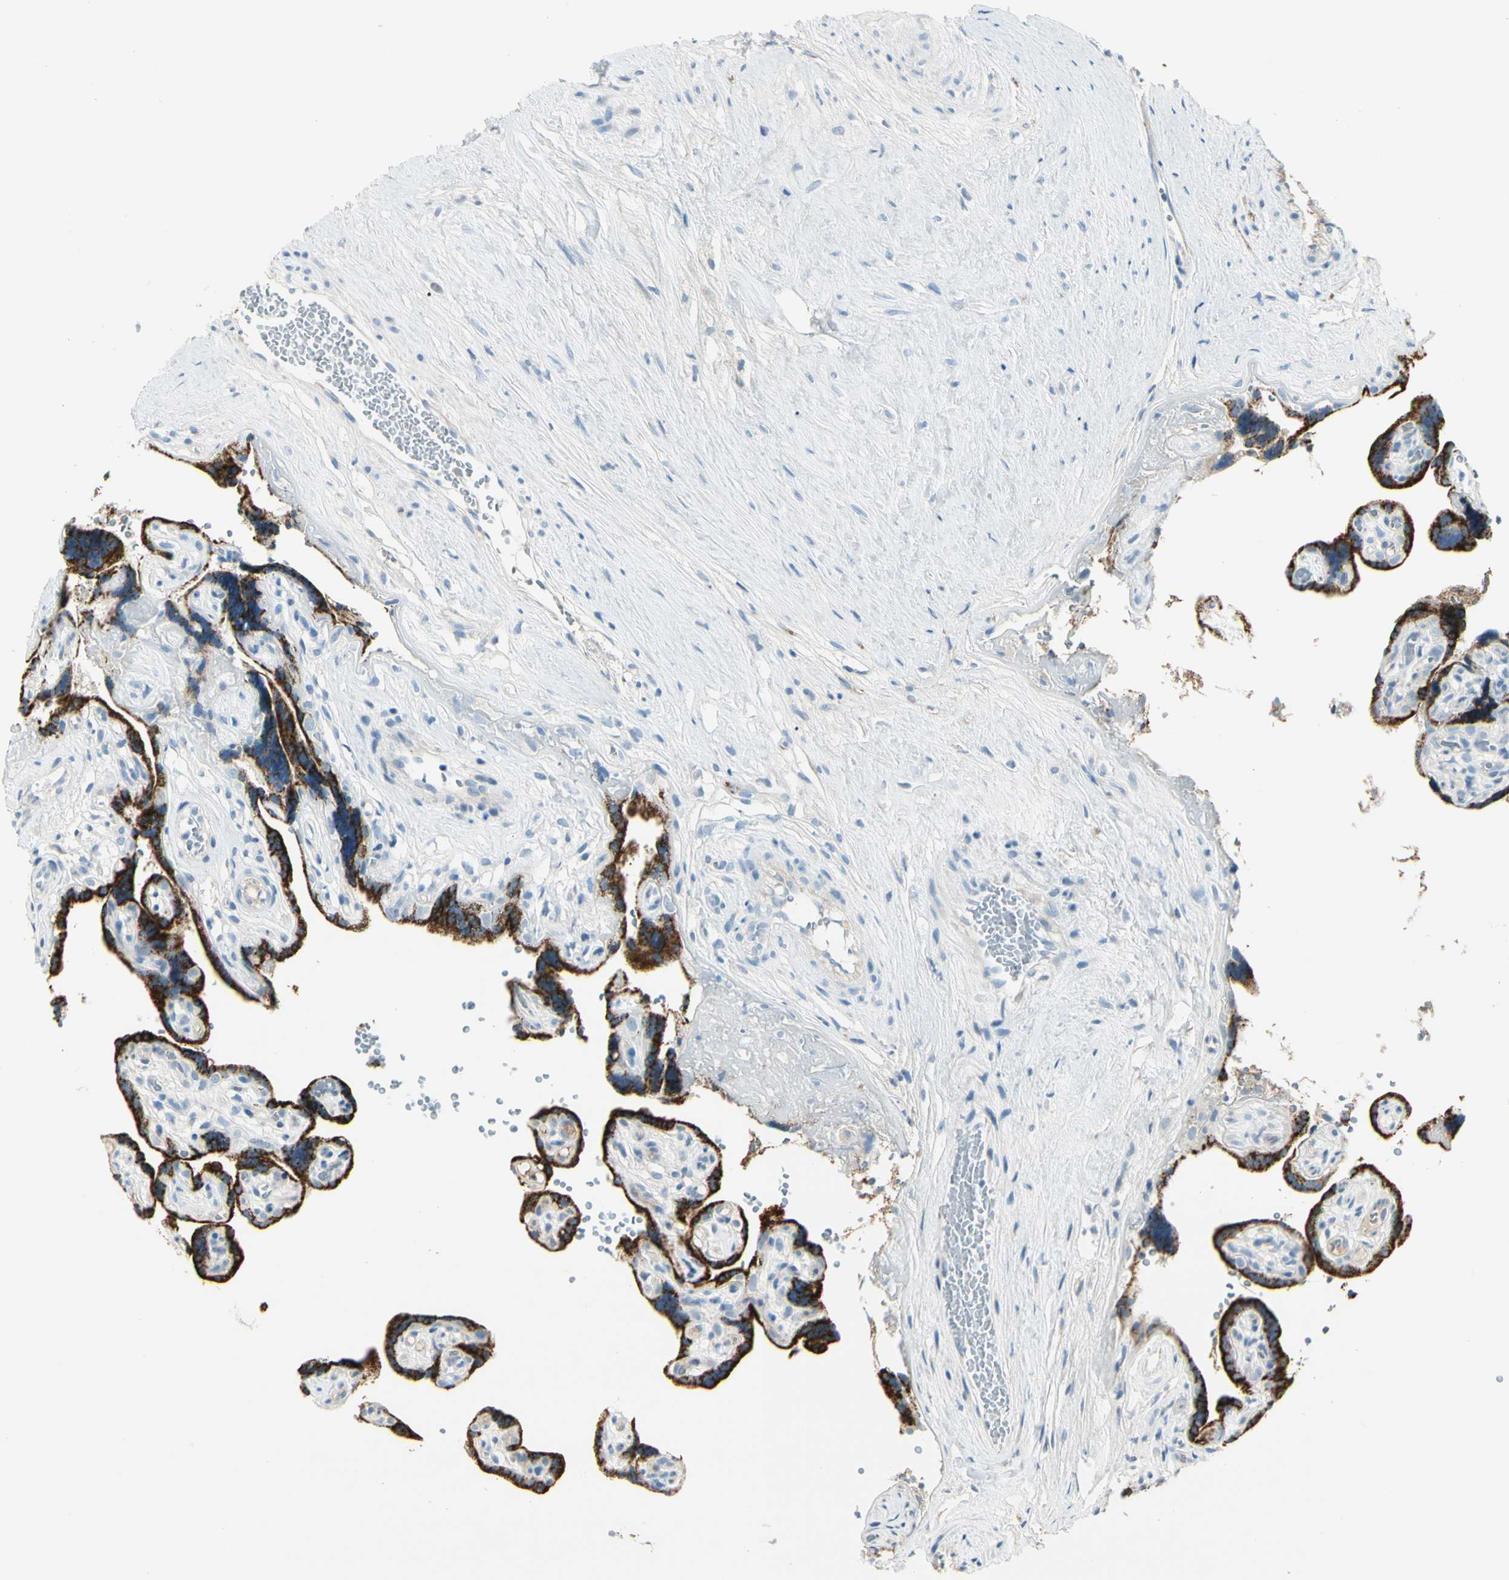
{"staining": {"intensity": "negative", "quantity": "none", "location": "none"}, "tissue": "placenta", "cell_type": "Decidual cells", "image_type": "normal", "snomed": [{"axis": "morphology", "description": "Normal tissue, NOS"}, {"axis": "topography", "description": "Placenta"}], "caption": "Immunohistochemical staining of normal human placenta demonstrates no significant expression in decidual cells.", "gene": "SLC6A15", "patient": {"sex": "female", "age": 30}}